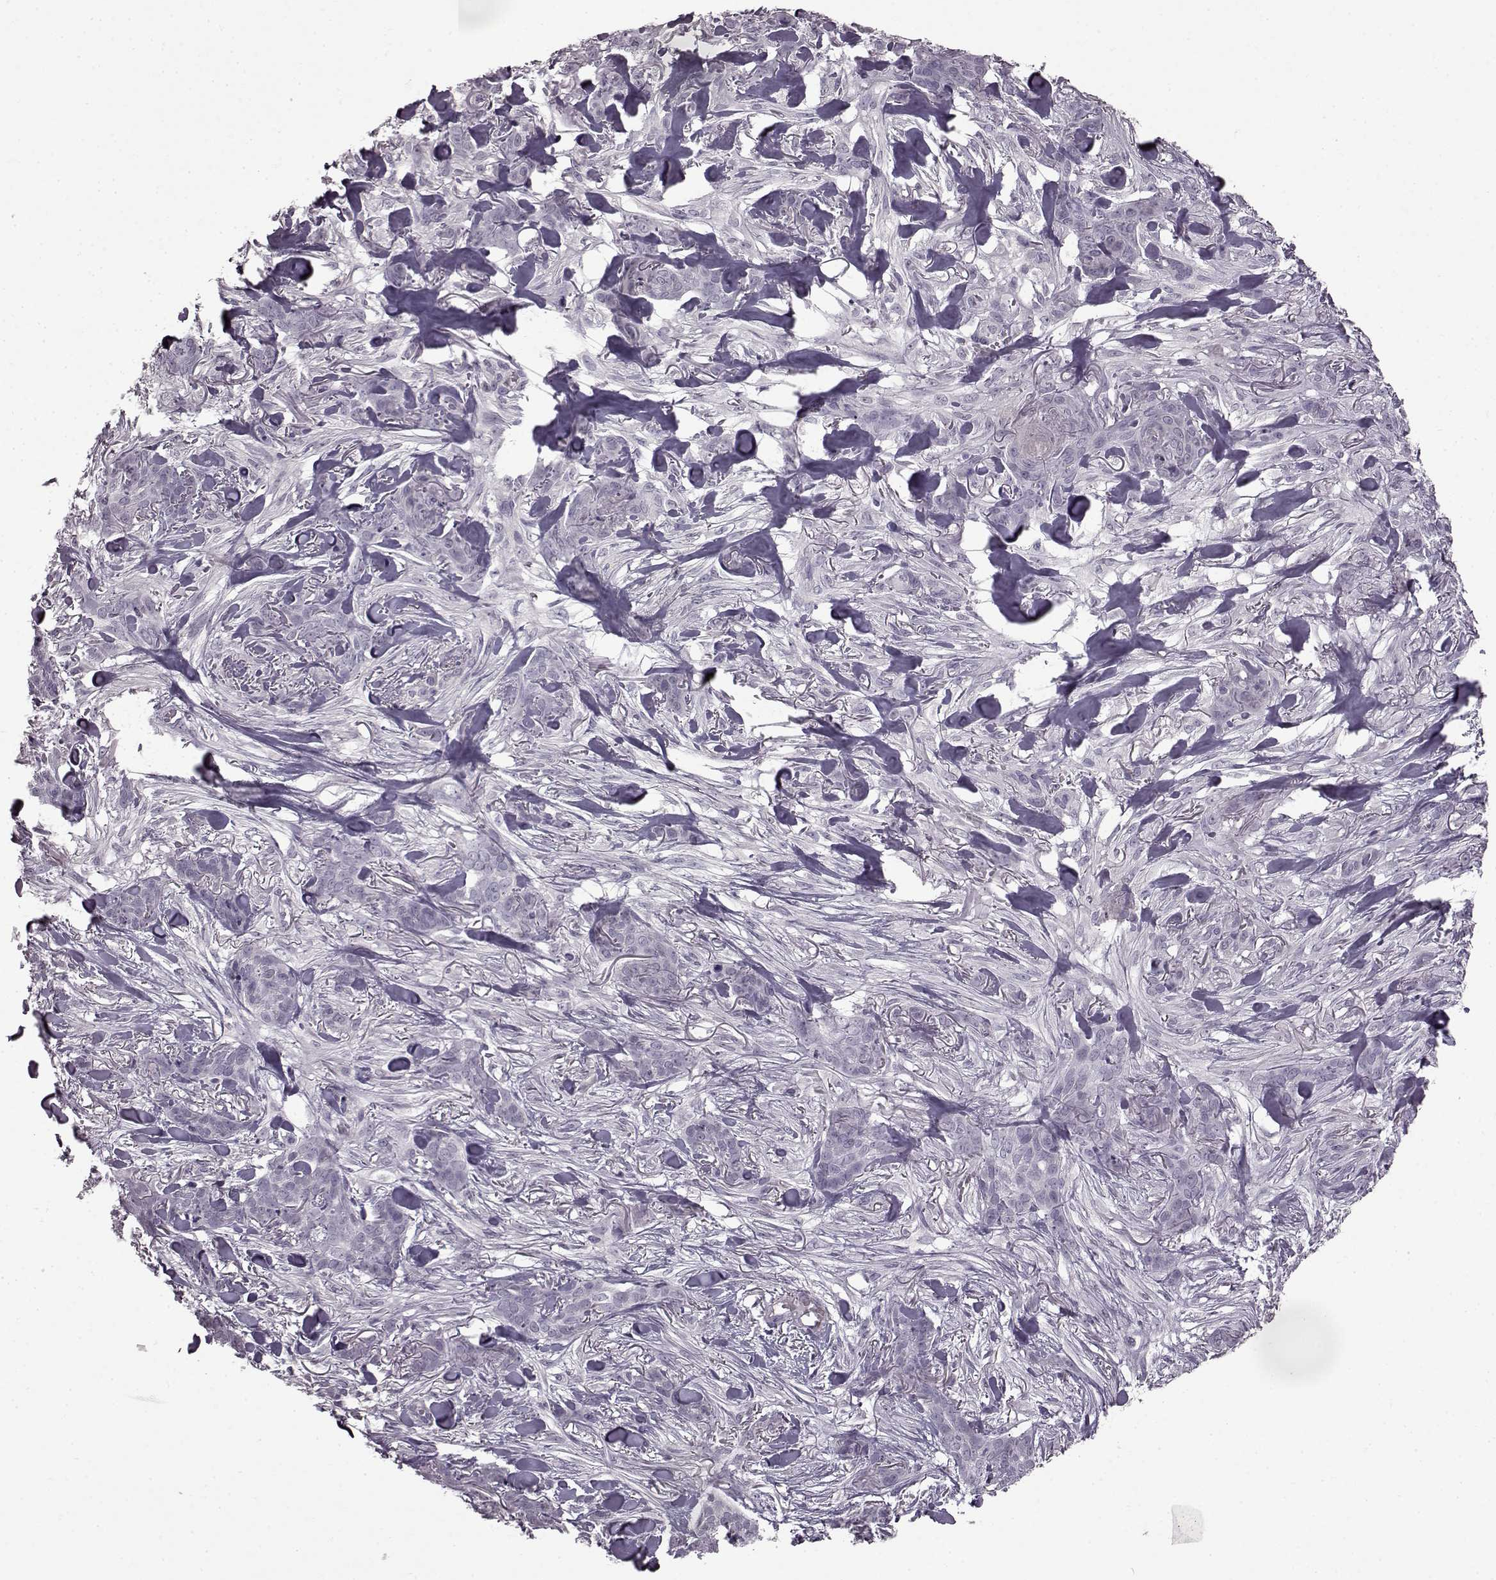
{"staining": {"intensity": "negative", "quantity": "none", "location": "none"}, "tissue": "skin cancer", "cell_type": "Tumor cells", "image_type": "cancer", "snomed": [{"axis": "morphology", "description": "Basal cell carcinoma"}, {"axis": "topography", "description": "Skin"}], "caption": "High power microscopy photomicrograph of an IHC micrograph of skin cancer (basal cell carcinoma), revealing no significant expression in tumor cells.", "gene": "LHB", "patient": {"sex": "female", "age": 61}}